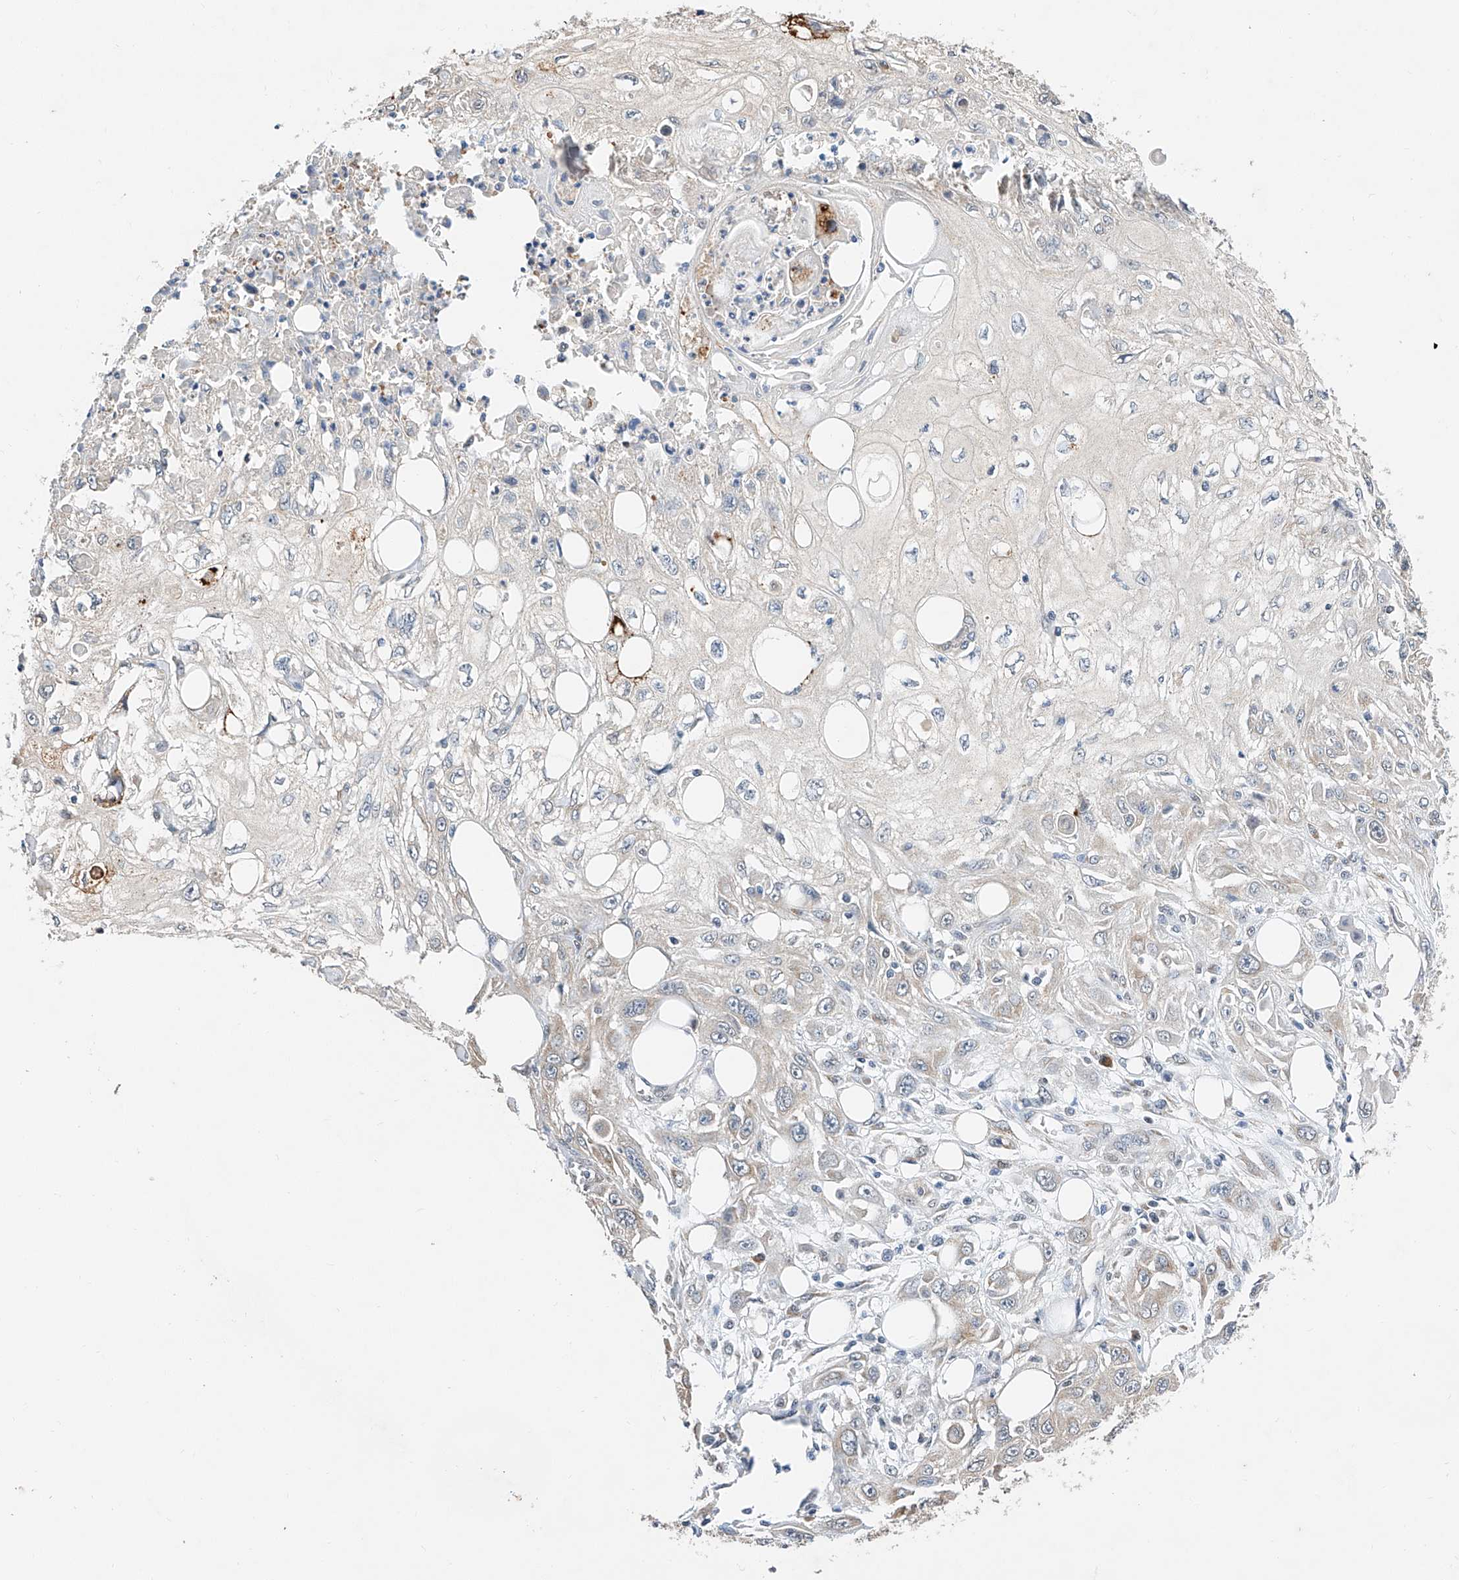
{"staining": {"intensity": "negative", "quantity": "none", "location": "none"}, "tissue": "skin cancer", "cell_type": "Tumor cells", "image_type": "cancer", "snomed": [{"axis": "morphology", "description": "Squamous cell carcinoma, NOS"}, {"axis": "topography", "description": "Skin"}], "caption": "Tumor cells show no significant protein expression in skin cancer (squamous cell carcinoma). The staining was performed using DAB (3,3'-diaminobenzidine) to visualize the protein expression in brown, while the nuclei were stained in blue with hematoxylin (Magnification: 20x).", "gene": "CTDP1", "patient": {"sex": "male", "age": 75}}